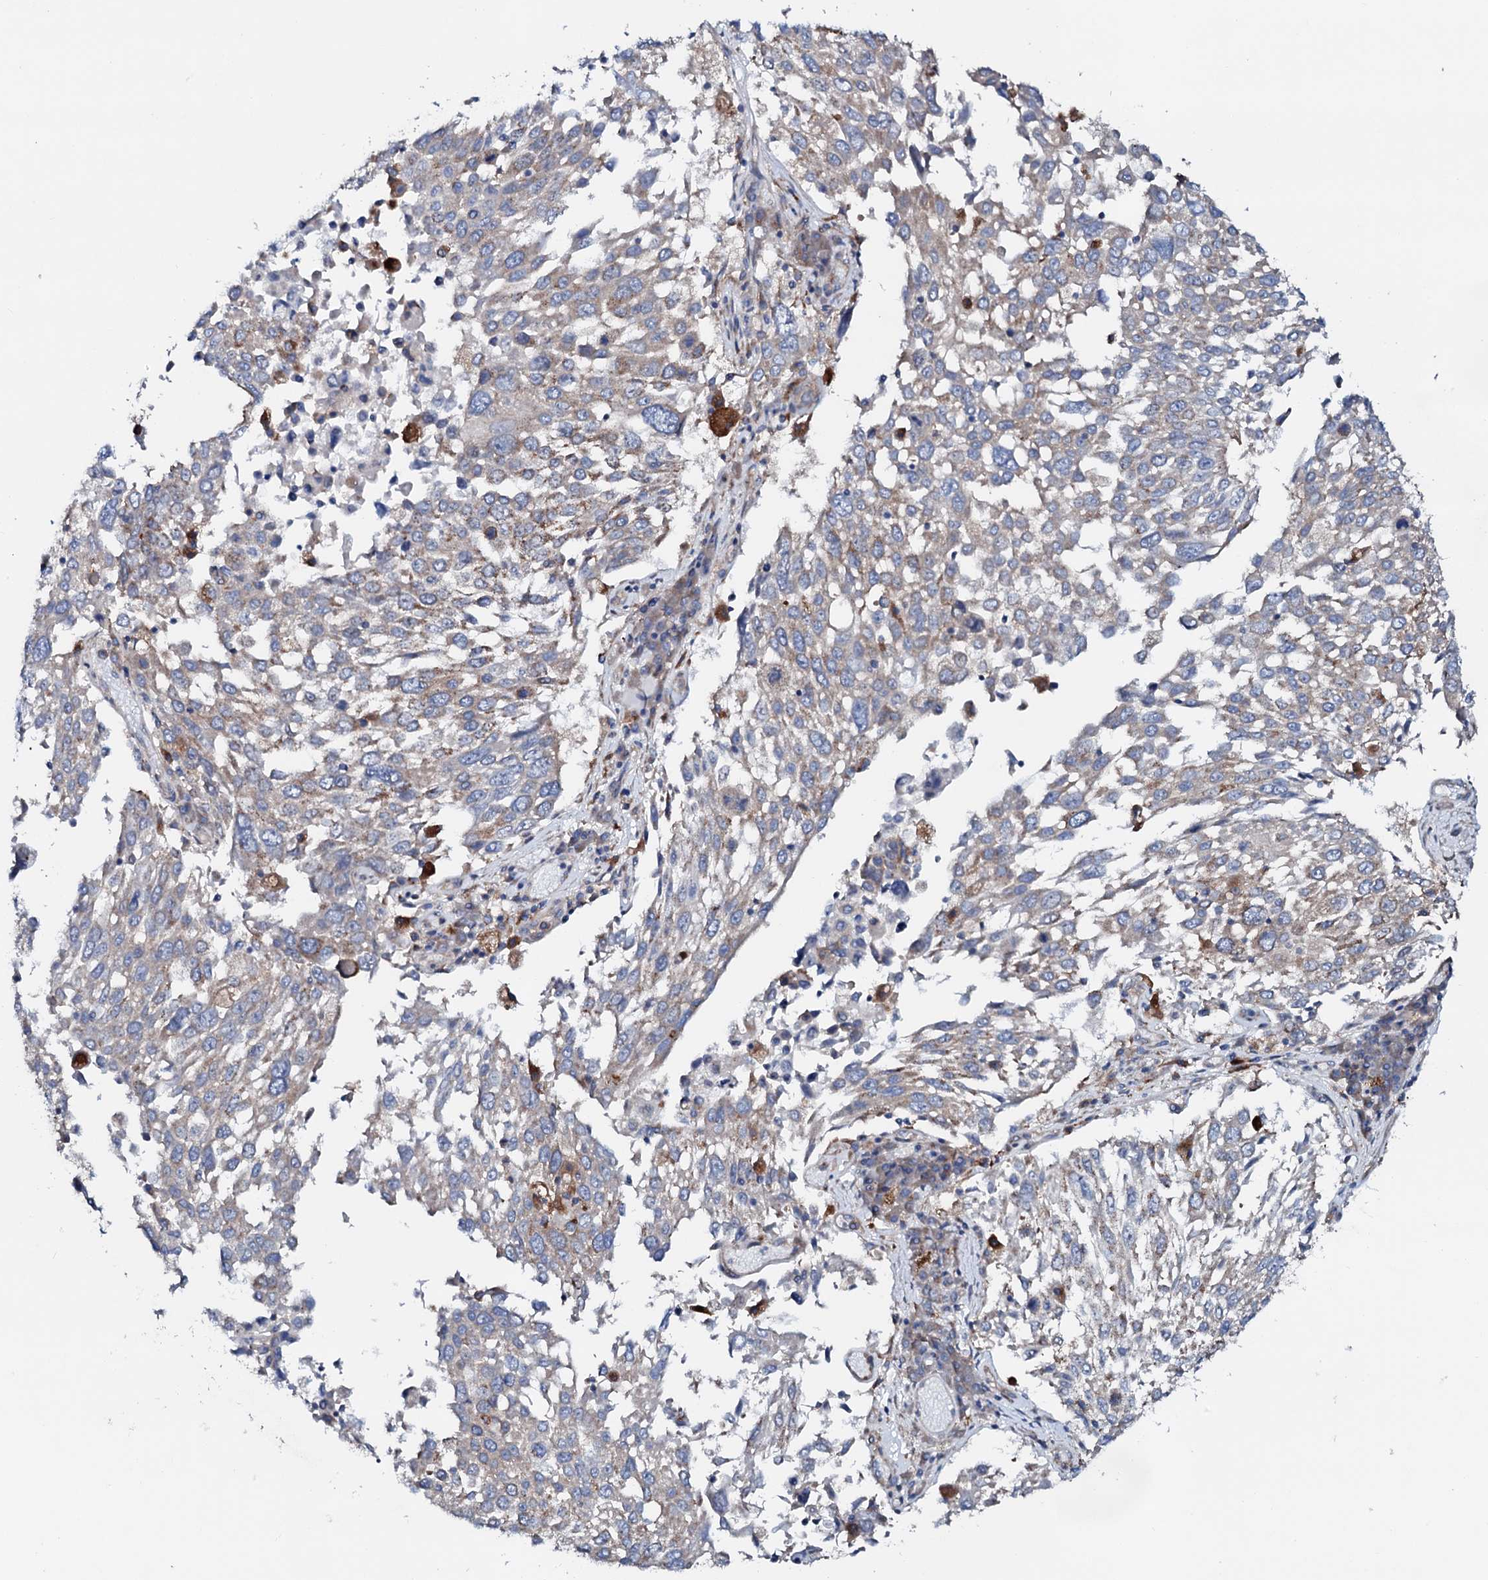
{"staining": {"intensity": "weak", "quantity": "<25%", "location": "cytoplasmic/membranous"}, "tissue": "lung cancer", "cell_type": "Tumor cells", "image_type": "cancer", "snomed": [{"axis": "morphology", "description": "Squamous cell carcinoma, NOS"}, {"axis": "topography", "description": "Lung"}], "caption": "There is no significant expression in tumor cells of lung cancer. (DAB immunohistochemistry, high magnification).", "gene": "P2RX4", "patient": {"sex": "male", "age": 65}}